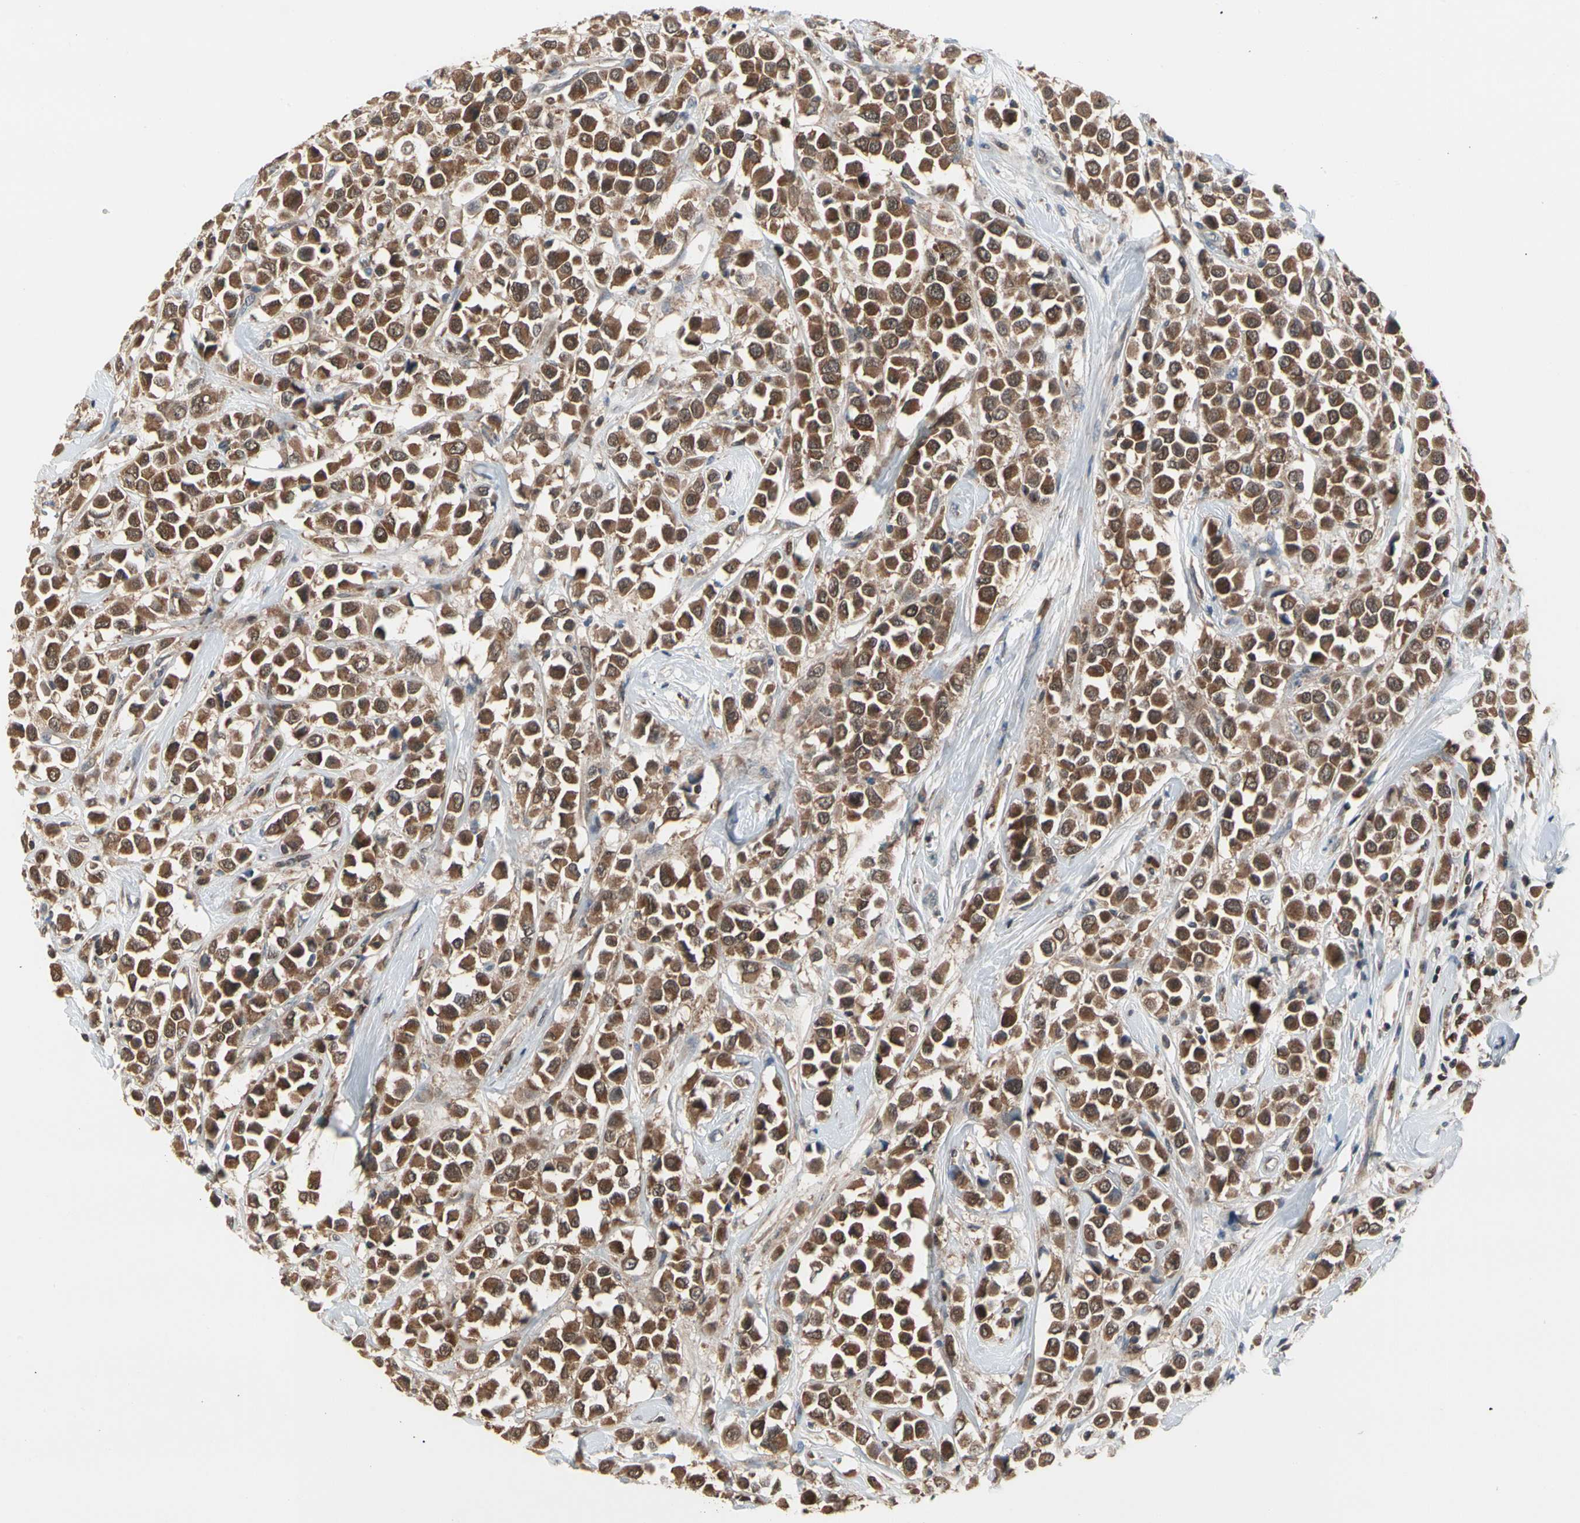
{"staining": {"intensity": "strong", "quantity": ">75%", "location": "cytoplasmic/membranous"}, "tissue": "breast cancer", "cell_type": "Tumor cells", "image_type": "cancer", "snomed": [{"axis": "morphology", "description": "Duct carcinoma"}, {"axis": "topography", "description": "Breast"}], "caption": "This histopathology image displays immunohistochemistry (IHC) staining of human infiltrating ductal carcinoma (breast), with high strong cytoplasmic/membranous positivity in about >75% of tumor cells.", "gene": "MTHFS", "patient": {"sex": "female", "age": 61}}